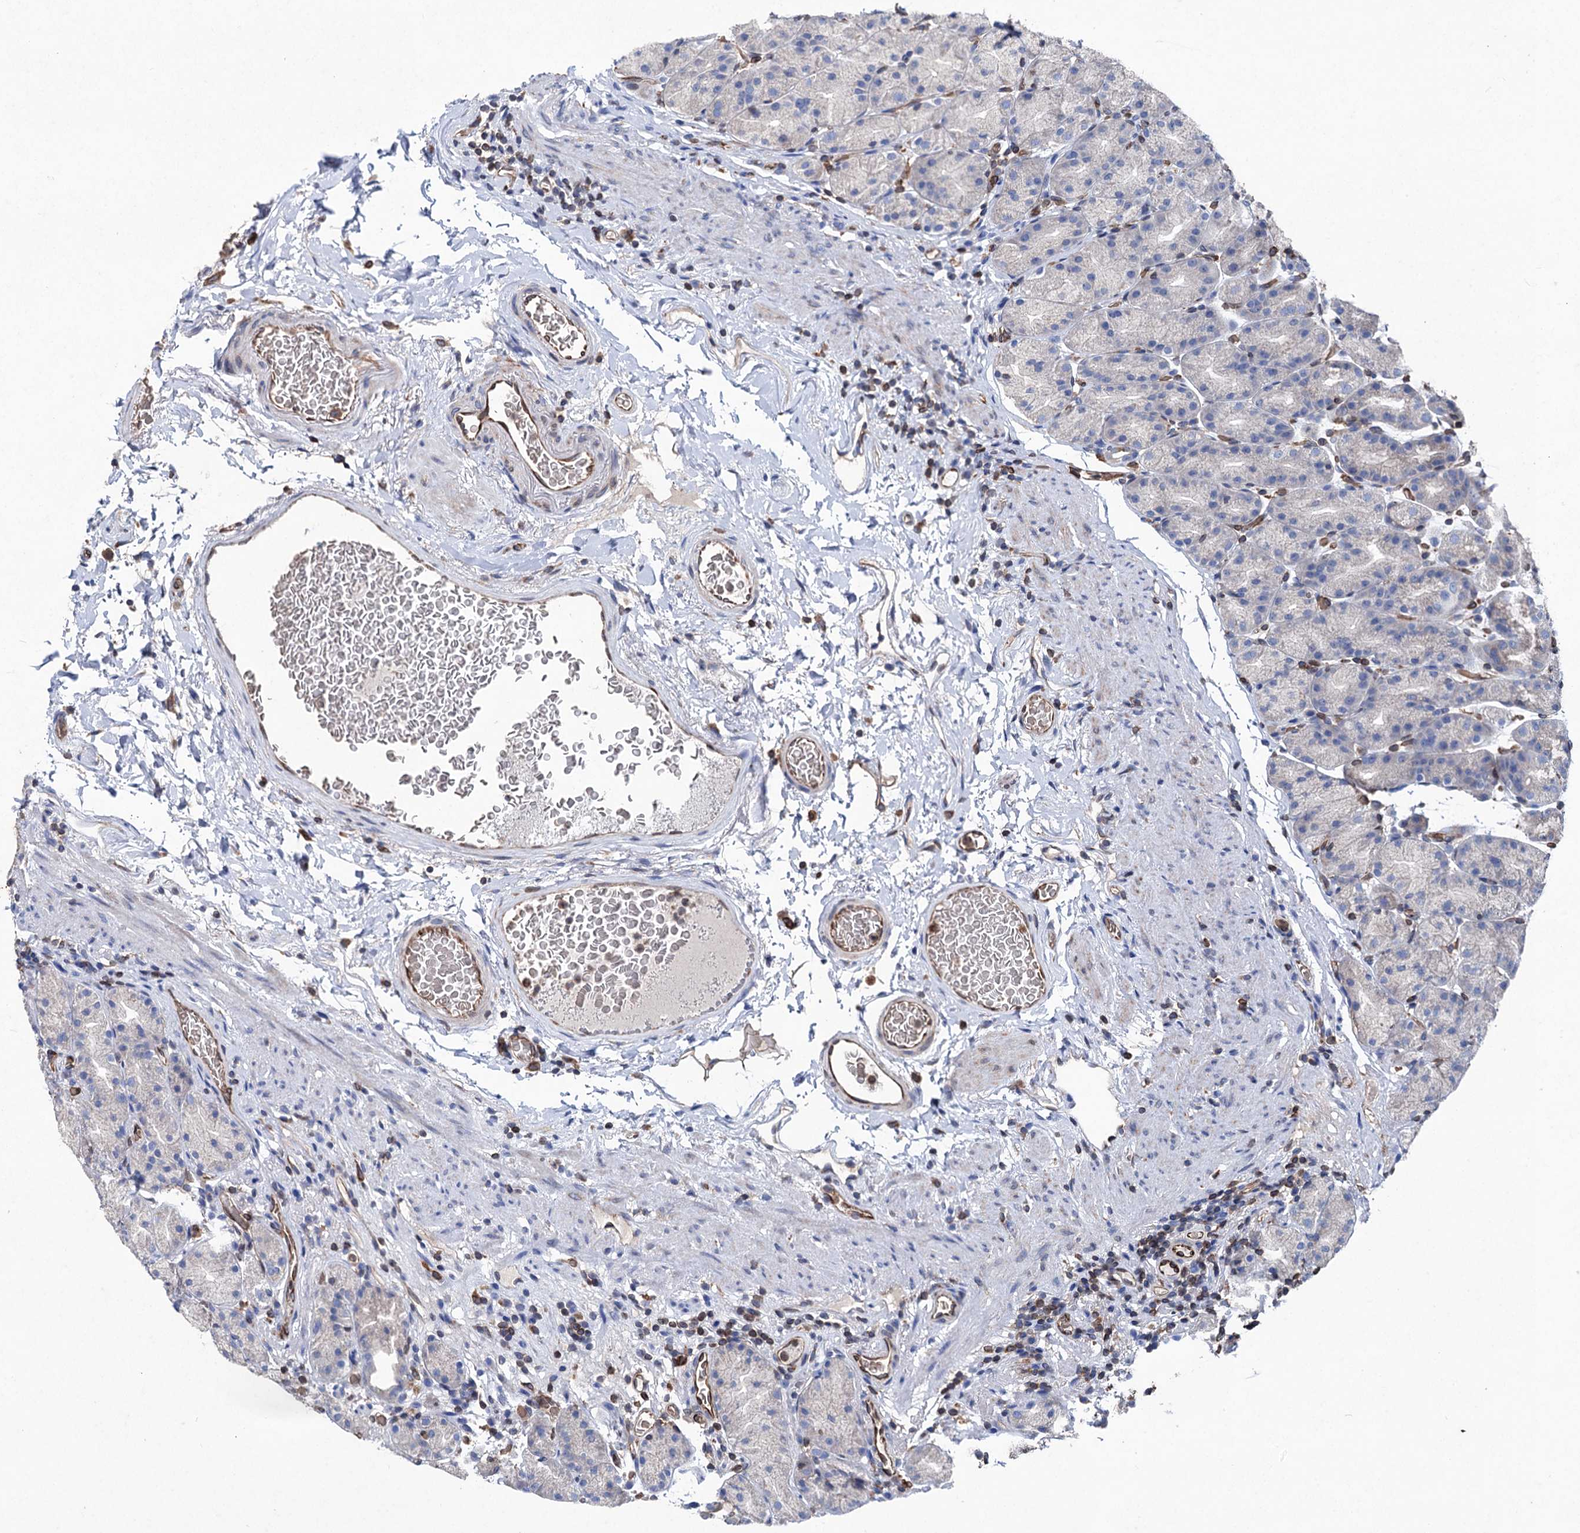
{"staining": {"intensity": "negative", "quantity": "none", "location": "none"}, "tissue": "stomach", "cell_type": "Glandular cells", "image_type": "normal", "snomed": [{"axis": "morphology", "description": "Normal tissue, NOS"}, {"axis": "topography", "description": "Stomach, upper"}], "caption": "Glandular cells show no significant staining in unremarkable stomach.", "gene": "STING1", "patient": {"sex": "male", "age": 68}}